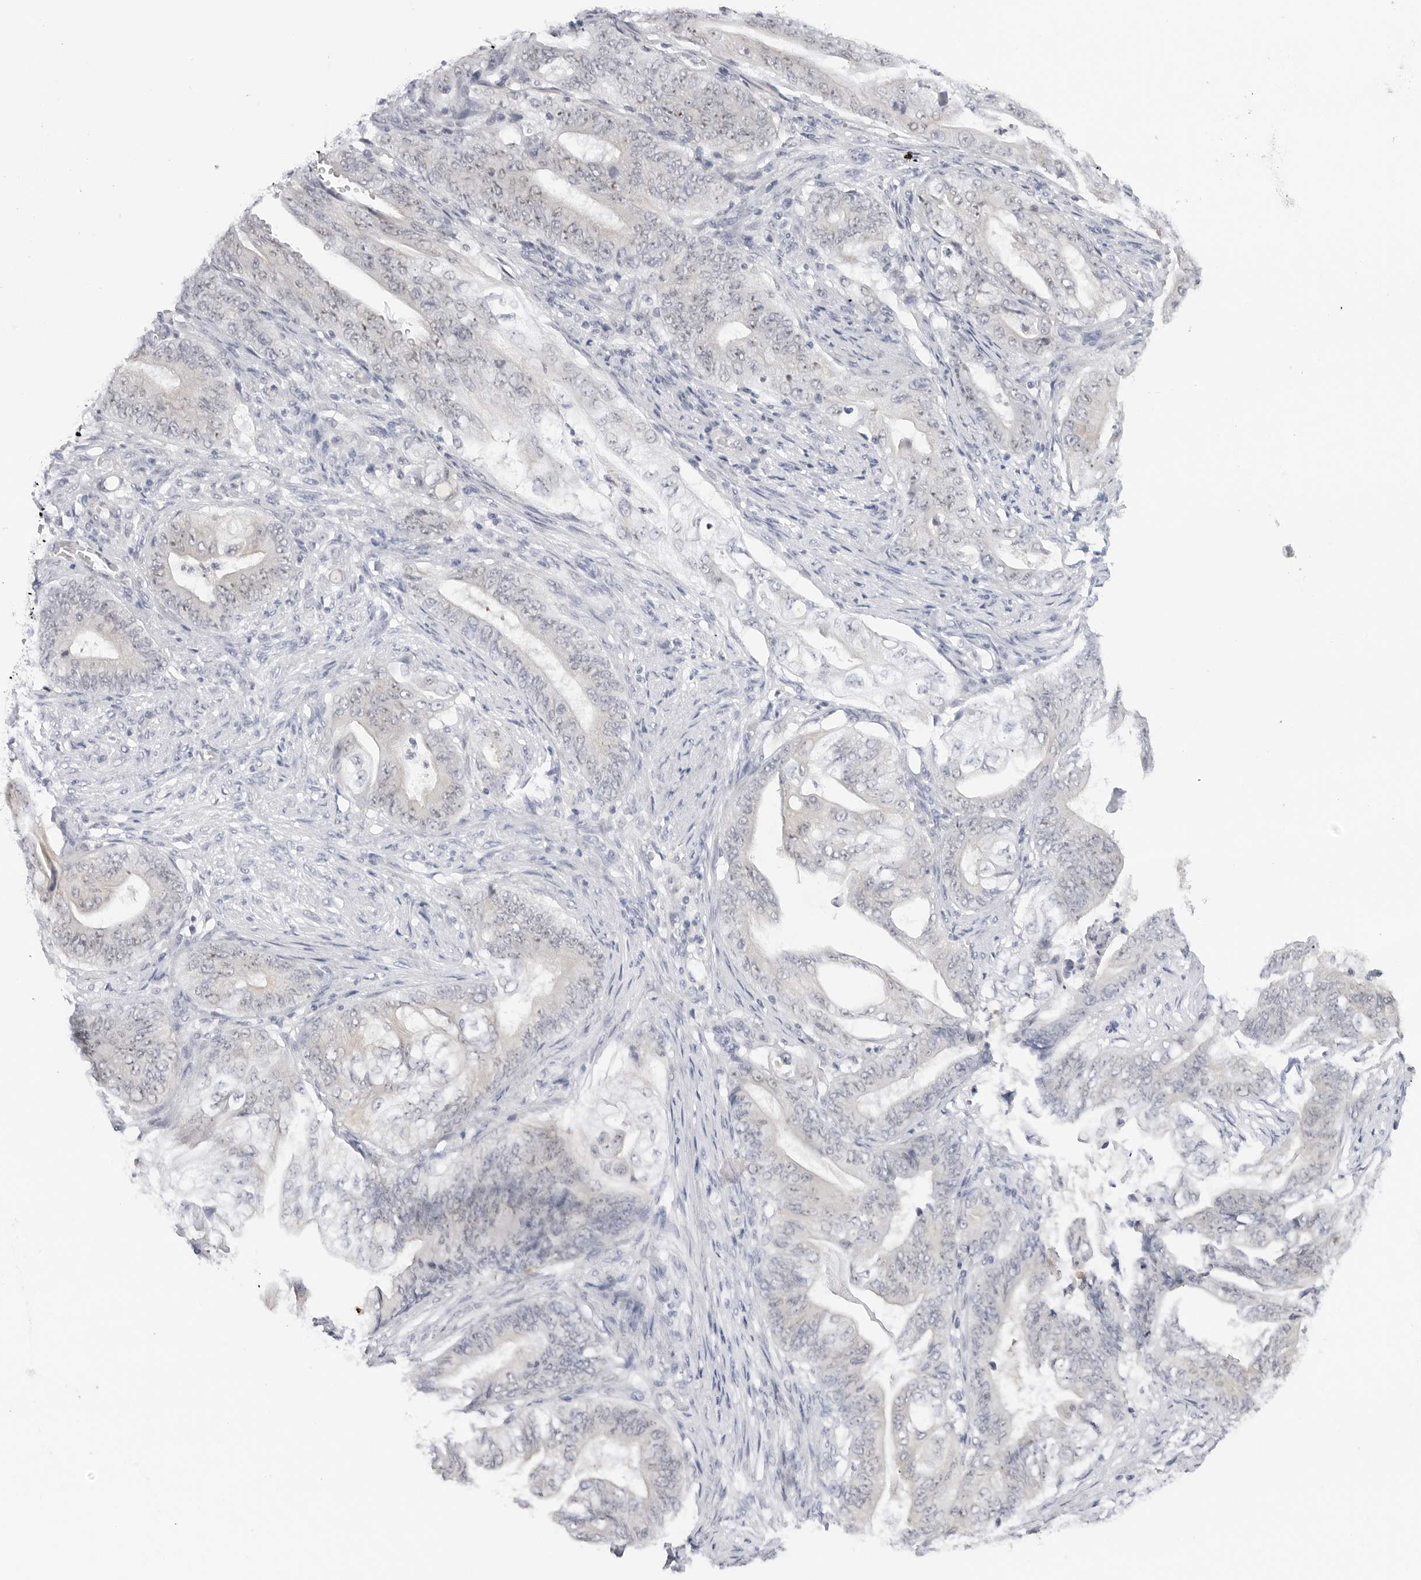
{"staining": {"intensity": "negative", "quantity": "none", "location": "none"}, "tissue": "stomach cancer", "cell_type": "Tumor cells", "image_type": "cancer", "snomed": [{"axis": "morphology", "description": "Adenocarcinoma, NOS"}, {"axis": "topography", "description": "Stomach"}], "caption": "DAB (3,3'-diaminobenzidine) immunohistochemical staining of human stomach cancer shows no significant expression in tumor cells. The staining was performed using DAB (3,3'-diaminobenzidine) to visualize the protein expression in brown, while the nuclei were stained in blue with hematoxylin (Magnification: 20x).", "gene": "MAP2K5", "patient": {"sex": "female", "age": 73}}